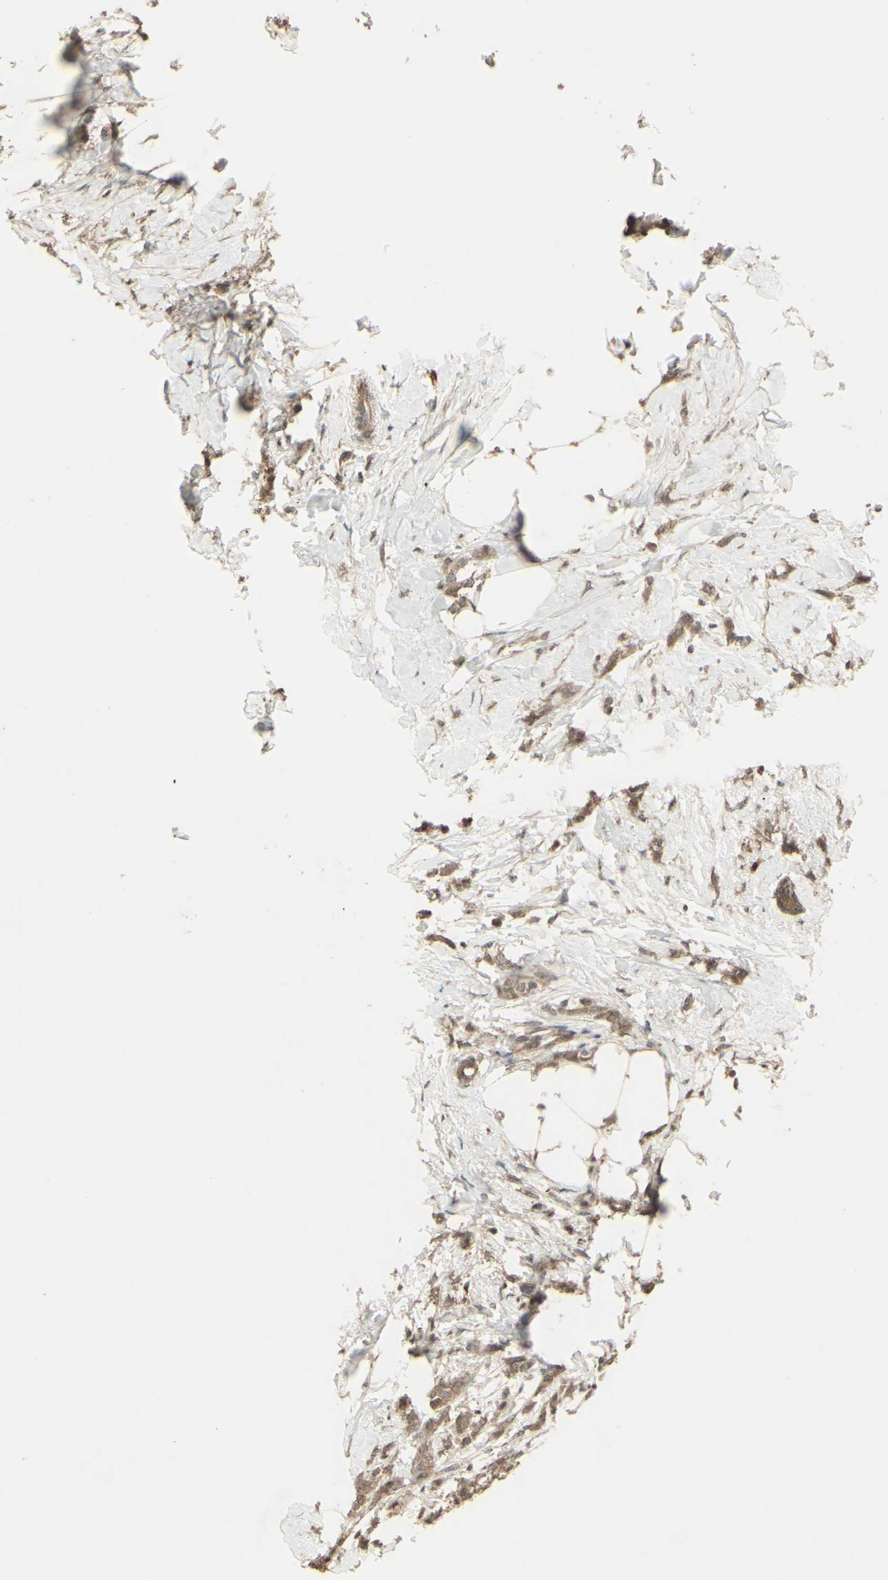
{"staining": {"intensity": "moderate", "quantity": ">75%", "location": "cytoplasmic/membranous"}, "tissue": "breast cancer", "cell_type": "Tumor cells", "image_type": "cancer", "snomed": [{"axis": "morphology", "description": "Lobular carcinoma, in situ"}, {"axis": "morphology", "description": "Lobular carcinoma"}, {"axis": "topography", "description": "Breast"}], "caption": "Lobular carcinoma in situ (breast) stained for a protein (brown) displays moderate cytoplasmic/membranous positive positivity in about >75% of tumor cells.", "gene": "GNAS", "patient": {"sex": "female", "age": 41}}